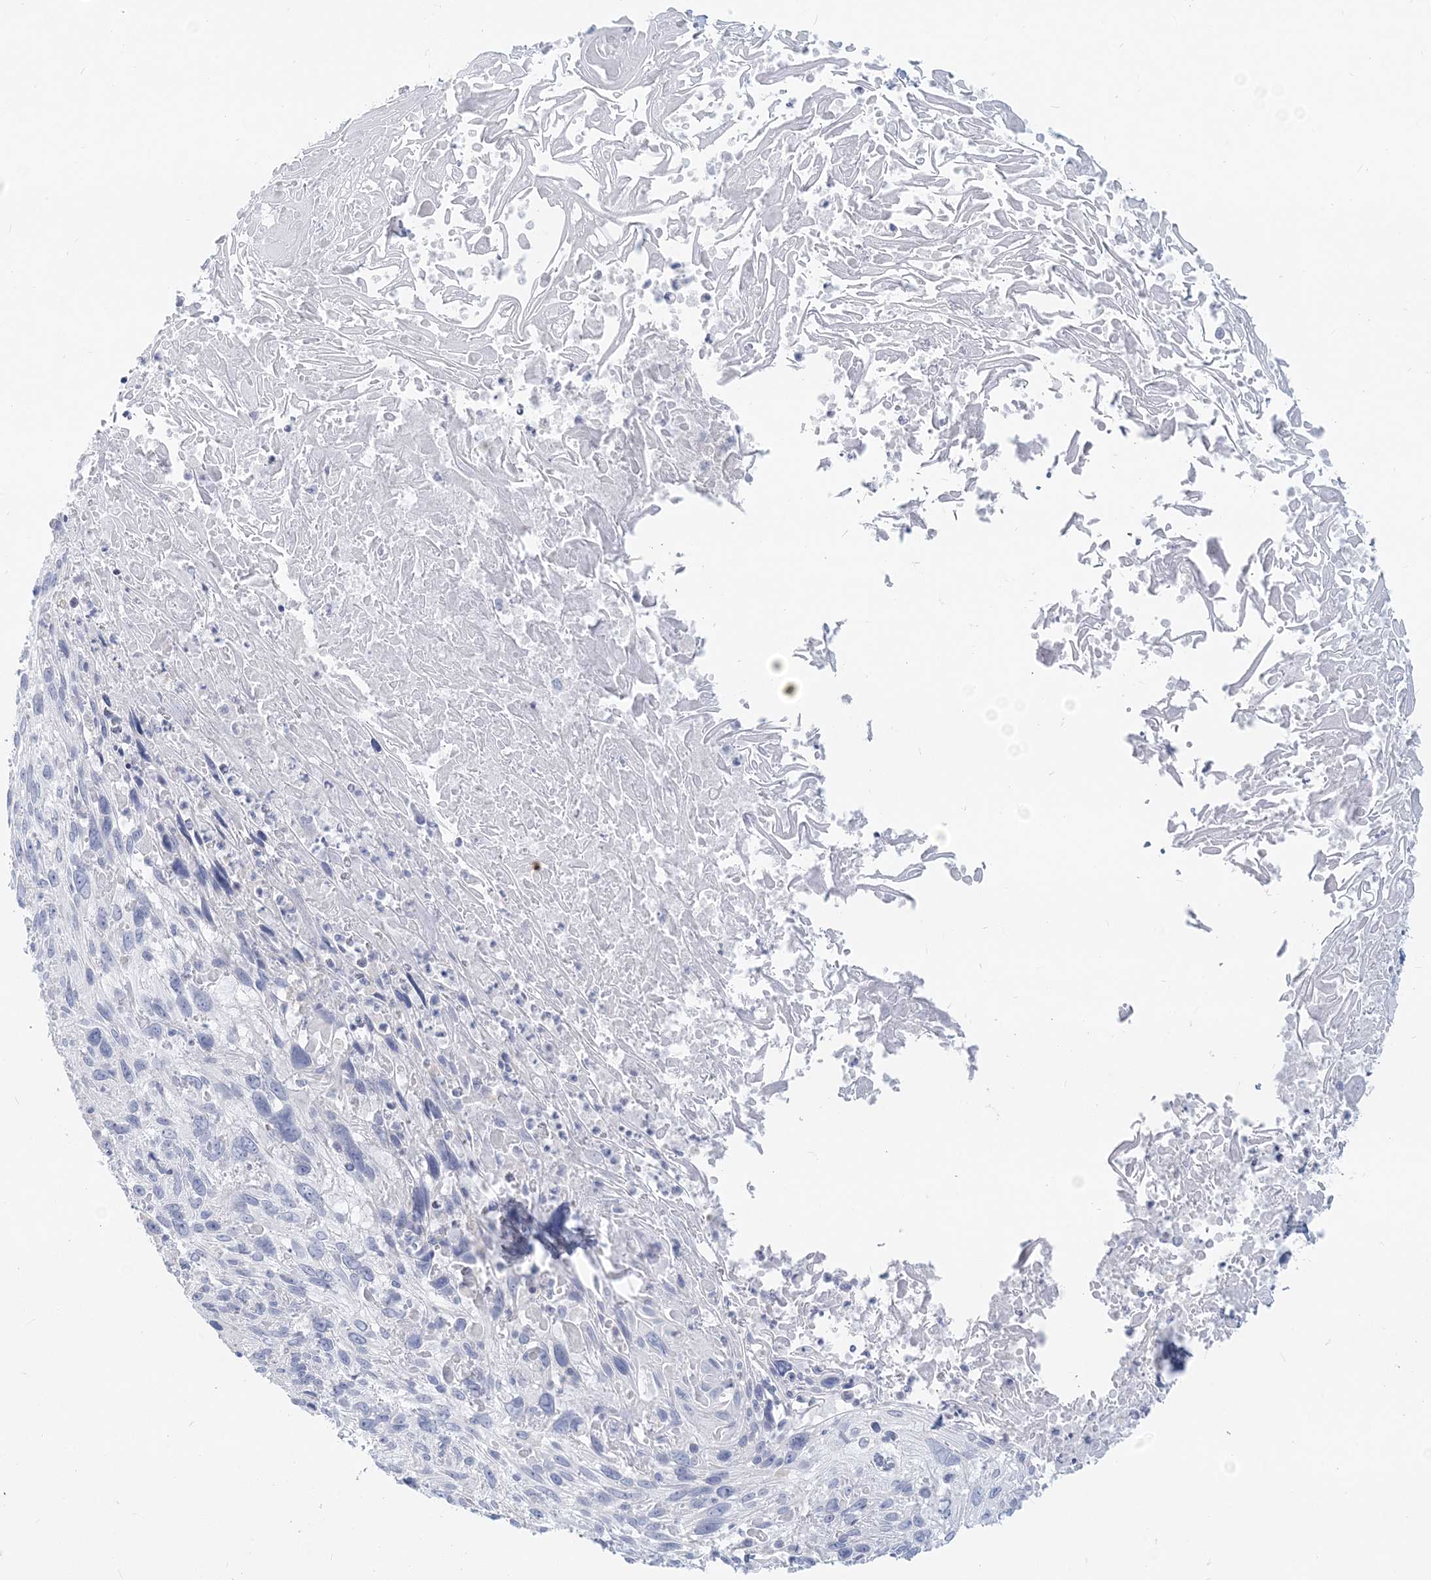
{"staining": {"intensity": "negative", "quantity": "none", "location": "none"}, "tissue": "cervical cancer", "cell_type": "Tumor cells", "image_type": "cancer", "snomed": [{"axis": "morphology", "description": "Squamous cell carcinoma, NOS"}, {"axis": "topography", "description": "Cervix"}], "caption": "This histopathology image is of cervical cancer (squamous cell carcinoma) stained with IHC to label a protein in brown with the nuclei are counter-stained blue. There is no expression in tumor cells.", "gene": "CSN1S1", "patient": {"sex": "female", "age": 51}}